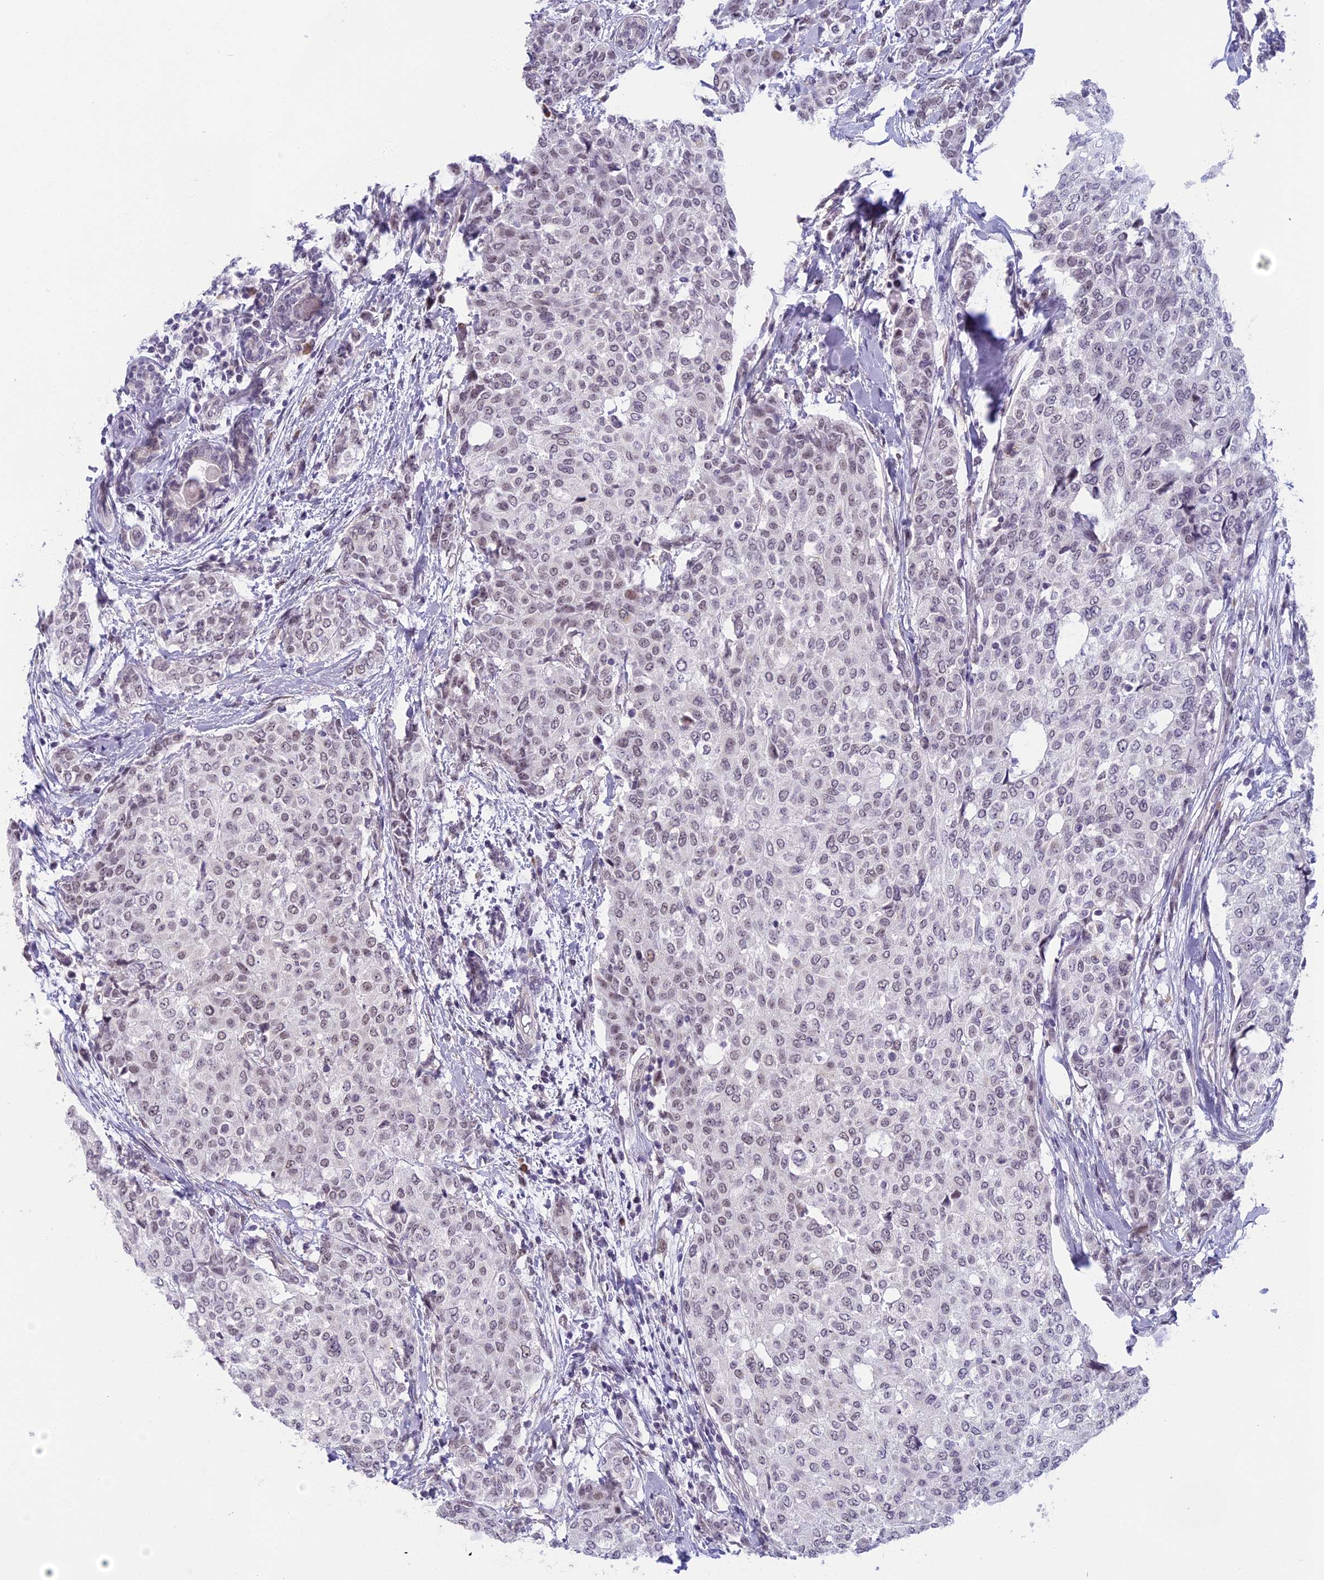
{"staining": {"intensity": "negative", "quantity": "none", "location": "none"}, "tissue": "breast cancer", "cell_type": "Tumor cells", "image_type": "cancer", "snomed": [{"axis": "morphology", "description": "Lobular carcinoma"}, {"axis": "topography", "description": "Breast"}], "caption": "Tumor cells show no significant protein expression in lobular carcinoma (breast).", "gene": "MORF4L1", "patient": {"sex": "female", "age": 51}}